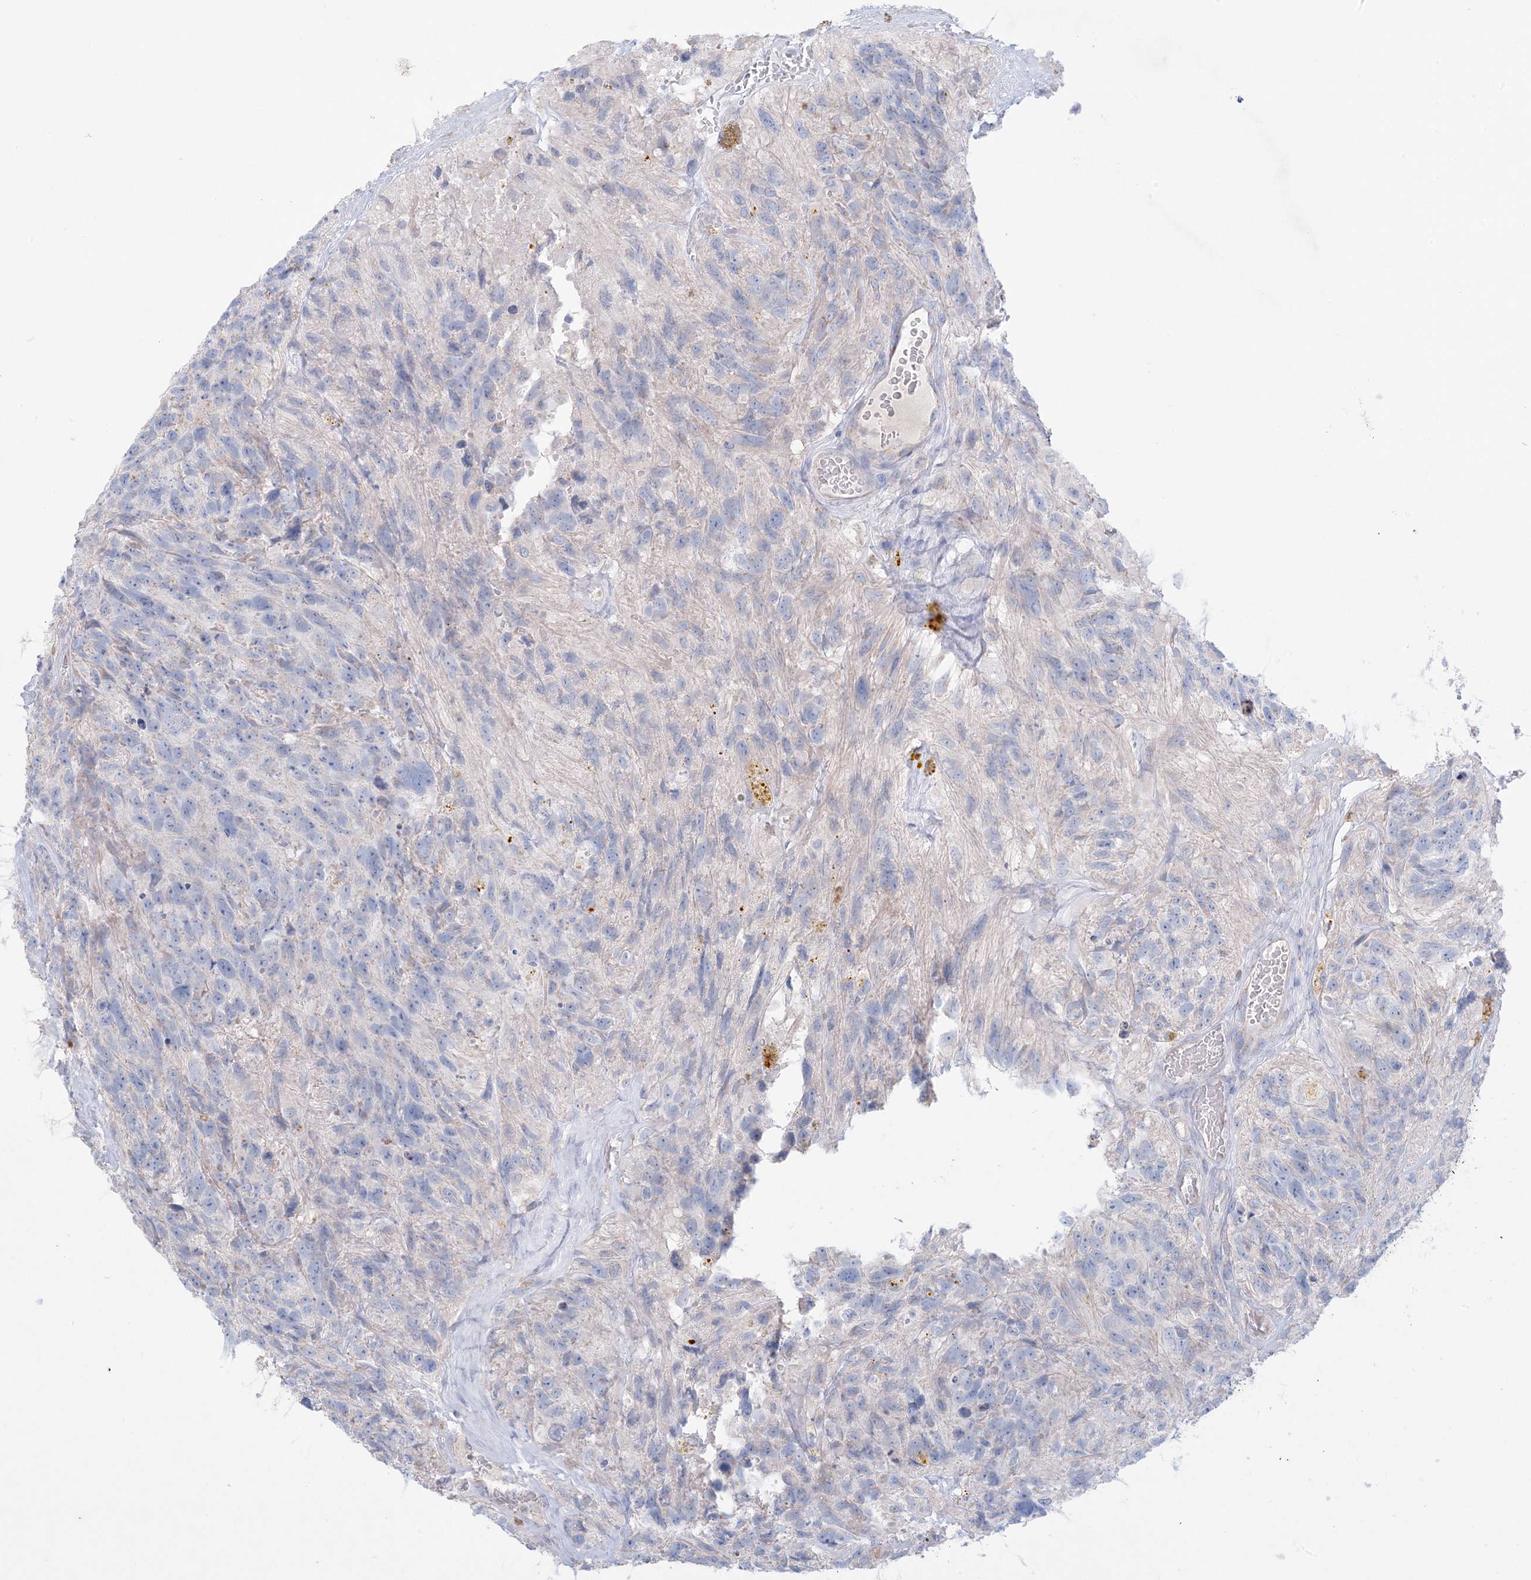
{"staining": {"intensity": "negative", "quantity": "none", "location": "none"}, "tissue": "glioma", "cell_type": "Tumor cells", "image_type": "cancer", "snomed": [{"axis": "morphology", "description": "Glioma, malignant, High grade"}, {"axis": "topography", "description": "Brain"}], "caption": "High power microscopy histopathology image of an IHC micrograph of glioma, revealing no significant positivity in tumor cells.", "gene": "KCTD6", "patient": {"sex": "male", "age": 69}}